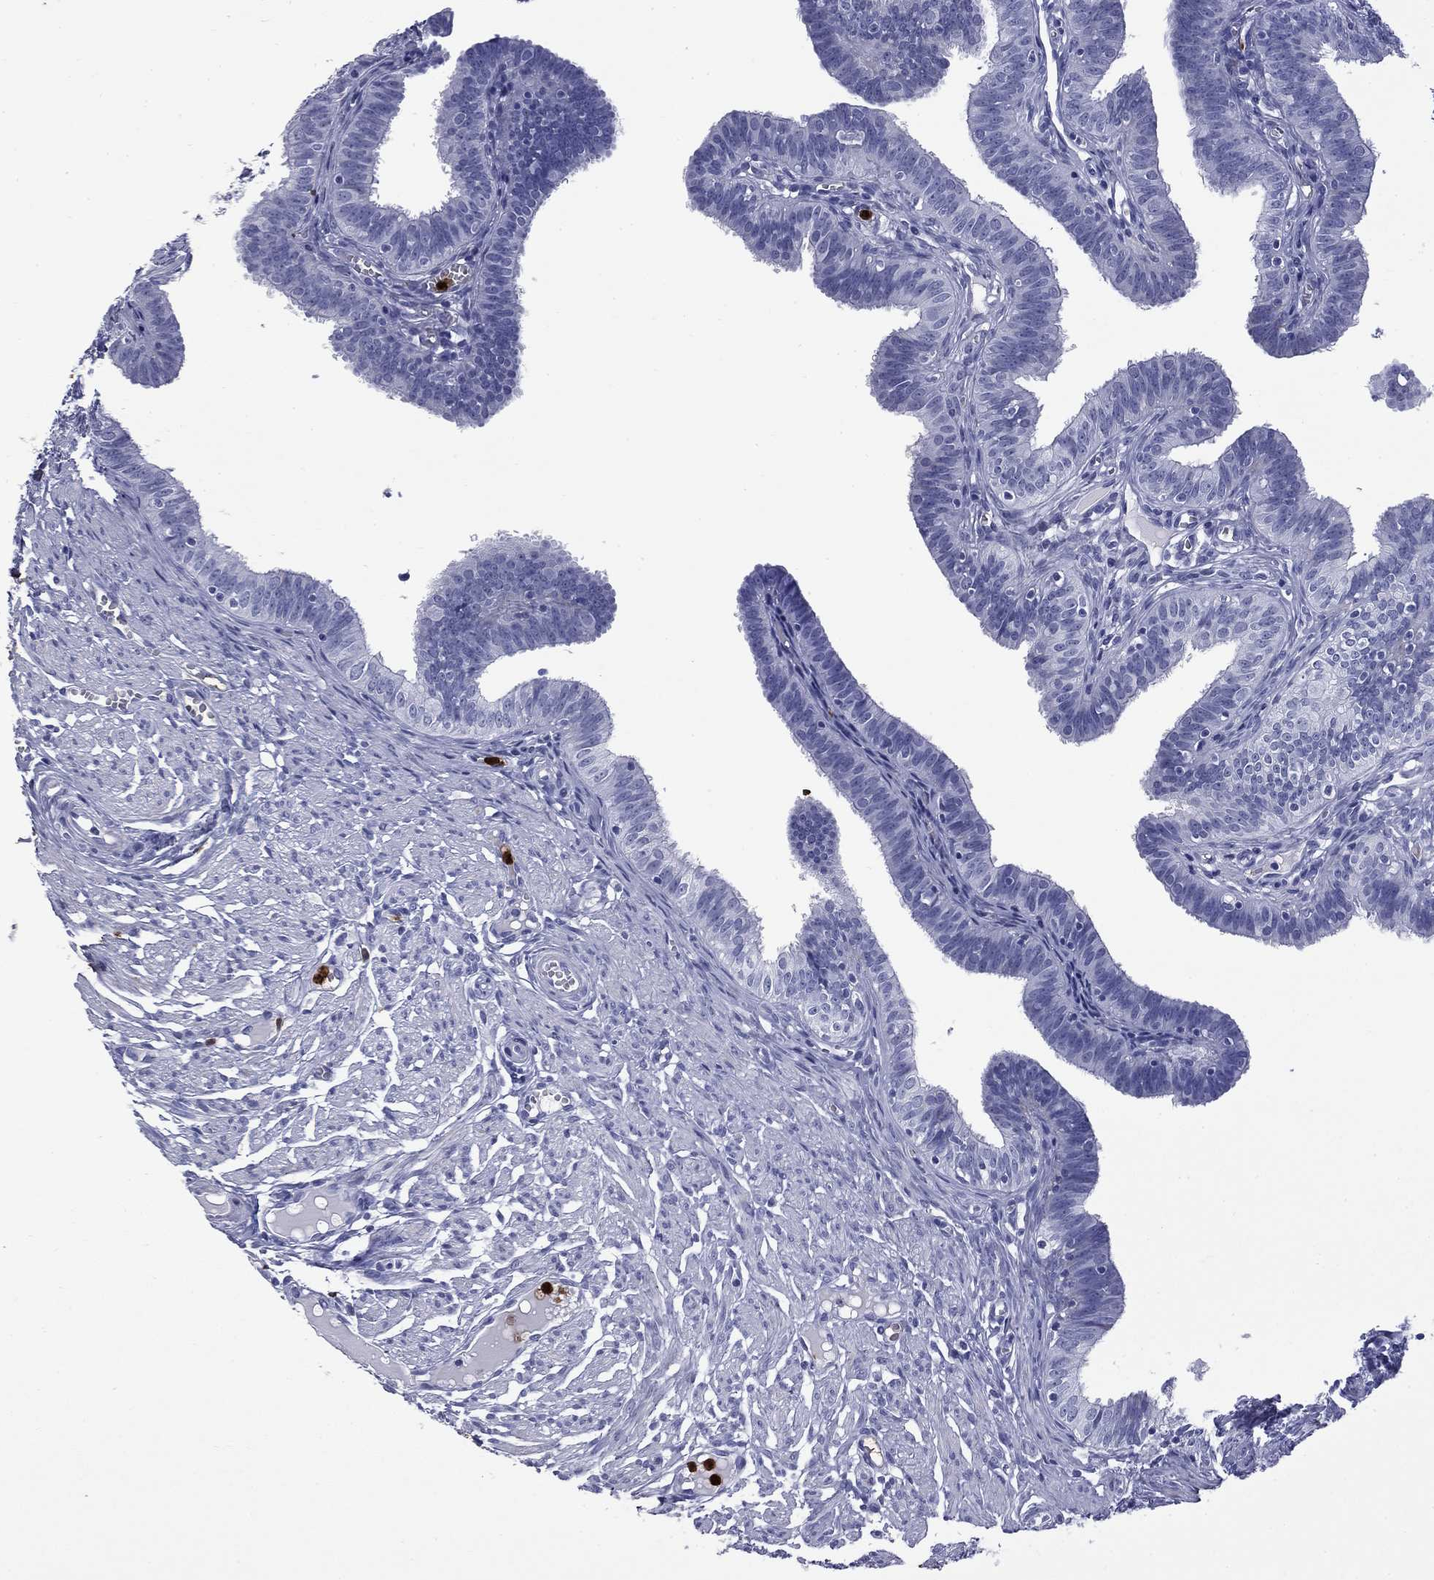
{"staining": {"intensity": "negative", "quantity": "none", "location": "none"}, "tissue": "fallopian tube", "cell_type": "Glandular cells", "image_type": "normal", "snomed": [{"axis": "morphology", "description": "Normal tissue, NOS"}, {"axis": "topography", "description": "Fallopian tube"}], "caption": "Immunohistochemistry of benign human fallopian tube demonstrates no staining in glandular cells.", "gene": "TRIM29", "patient": {"sex": "female", "age": 25}}